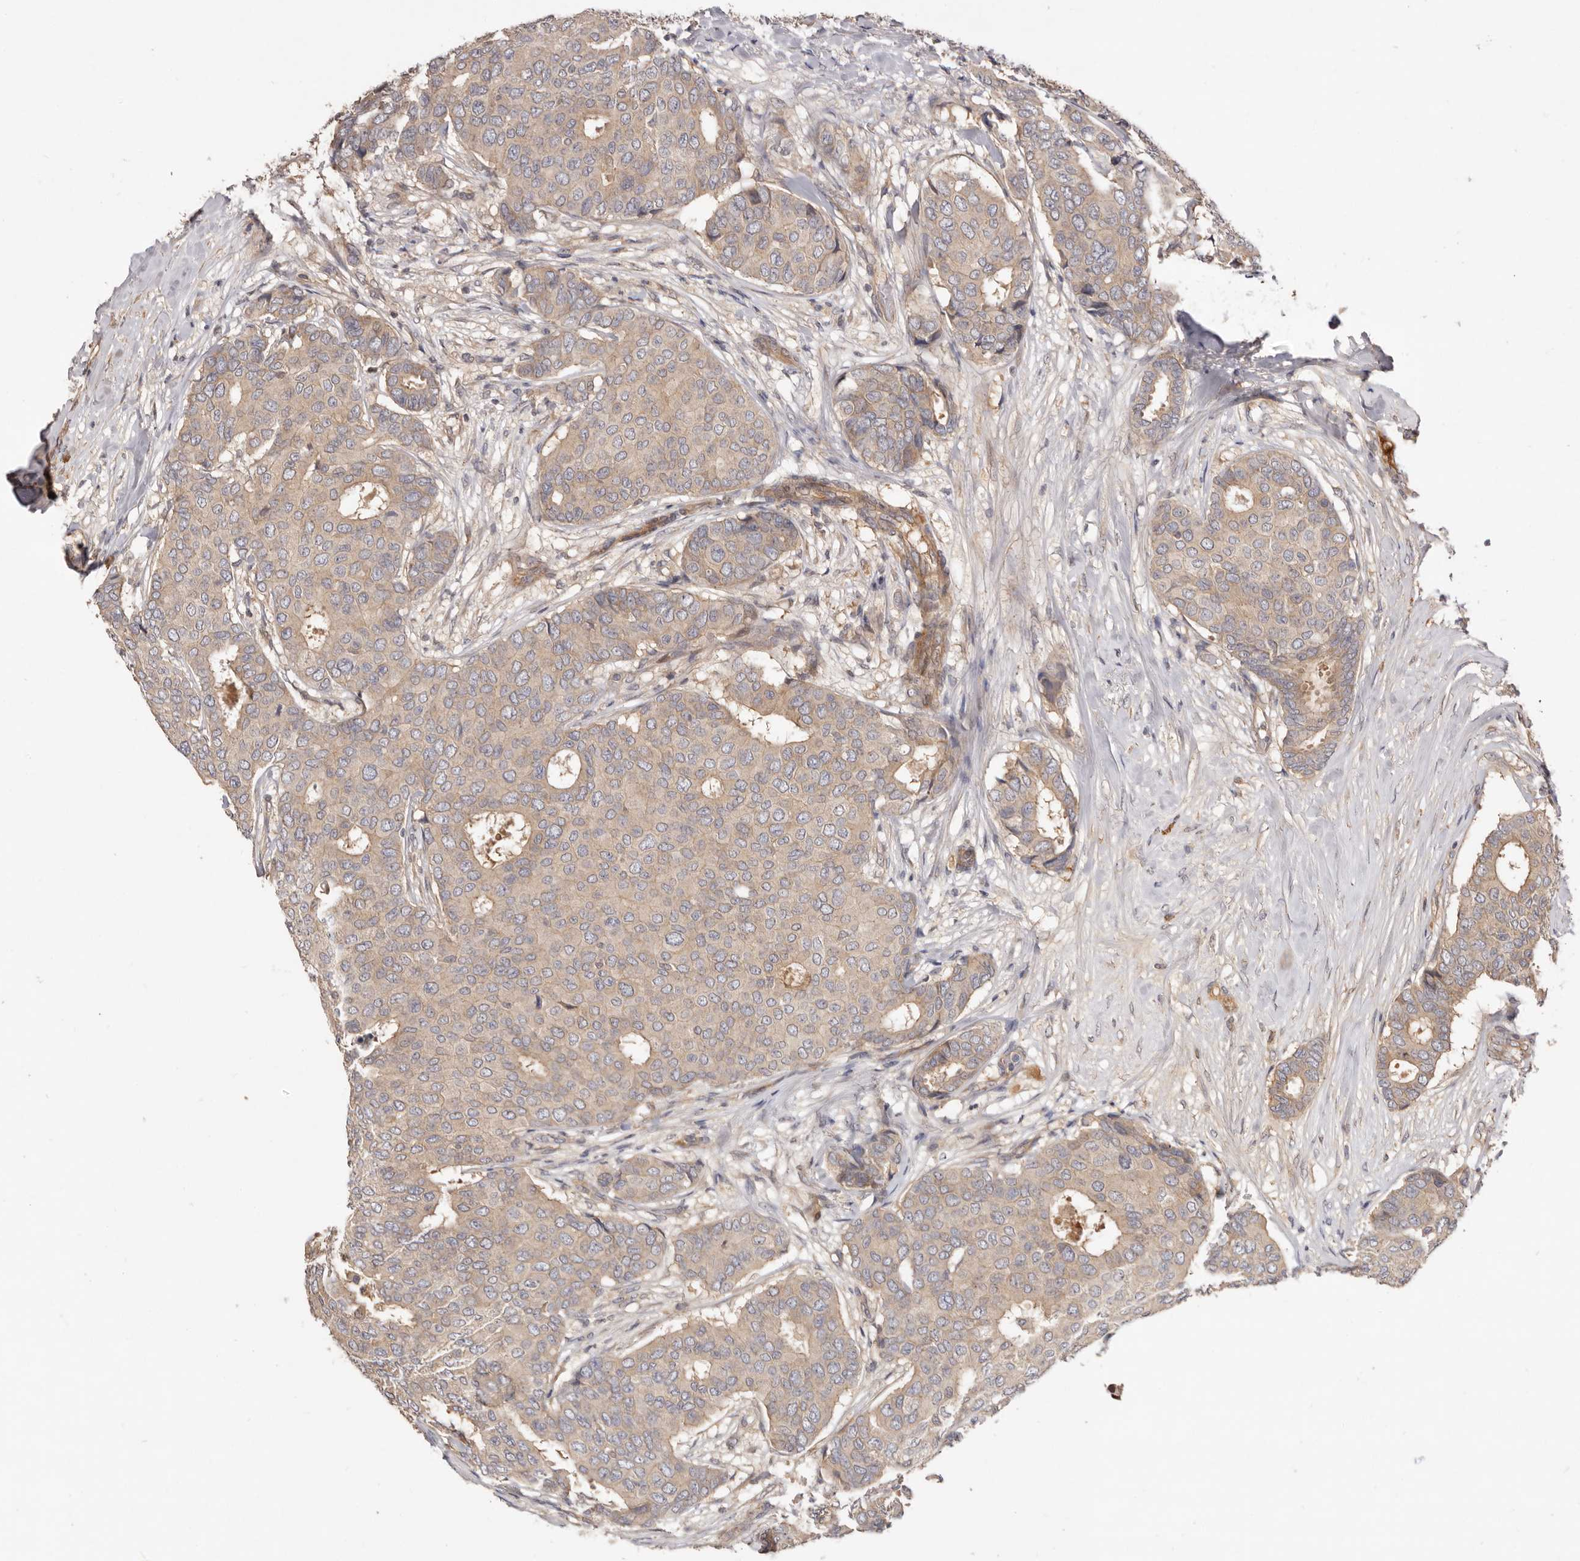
{"staining": {"intensity": "weak", "quantity": ">75%", "location": "cytoplasmic/membranous"}, "tissue": "breast cancer", "cell_type": "Tumor cells", "image_type": "cancer", "snomed": [{"axis": "morphology", "description": "Duct carcinoma"}, {"axis": "topography", "description": "Breast"}], "caption": "The immunohistochemical stain shows weak cytoplasmic/membranous expression in tumor cells of breast invasive ductal carcinoma tissue.", "gene": "DOP1A", "patient": {"sex": "female", "age": 75}}